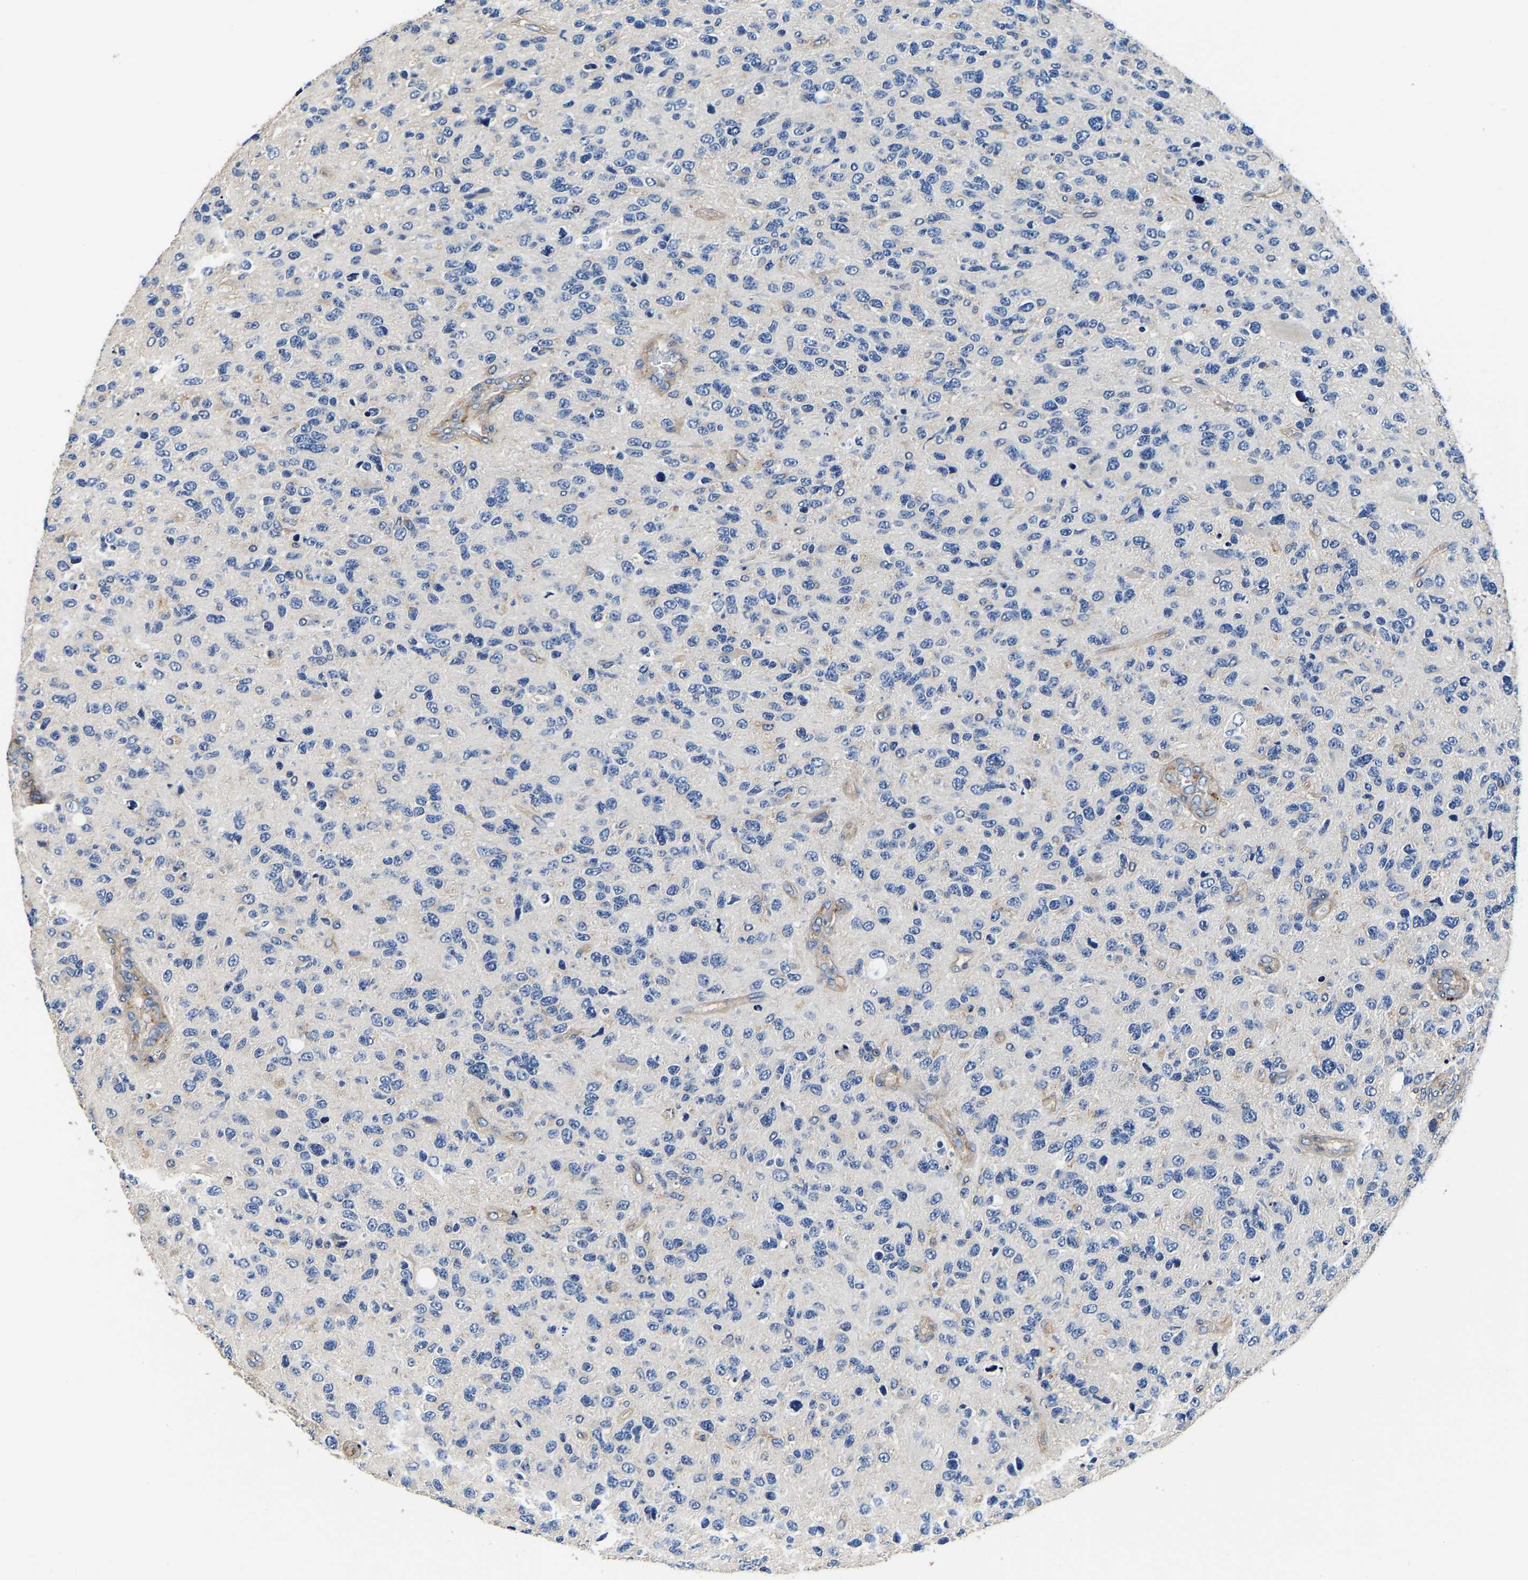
{"staining": {"intensity": "negative", "quantity": "none", "location": "none"}, "tissue": "glioma", "cell_type": "Tumor cells", "image_type": "cancer", "snomed": [{"axis": "morphology", "description": "Glioma, malignant, High grade"}, {"axis": "topography", "description": "Brain"}], "caption": "The image reveals no significant staining in tumor cells of glioma.", "gene": "SH3GLB1", "patient": {"sex": "female", "age": 58}}